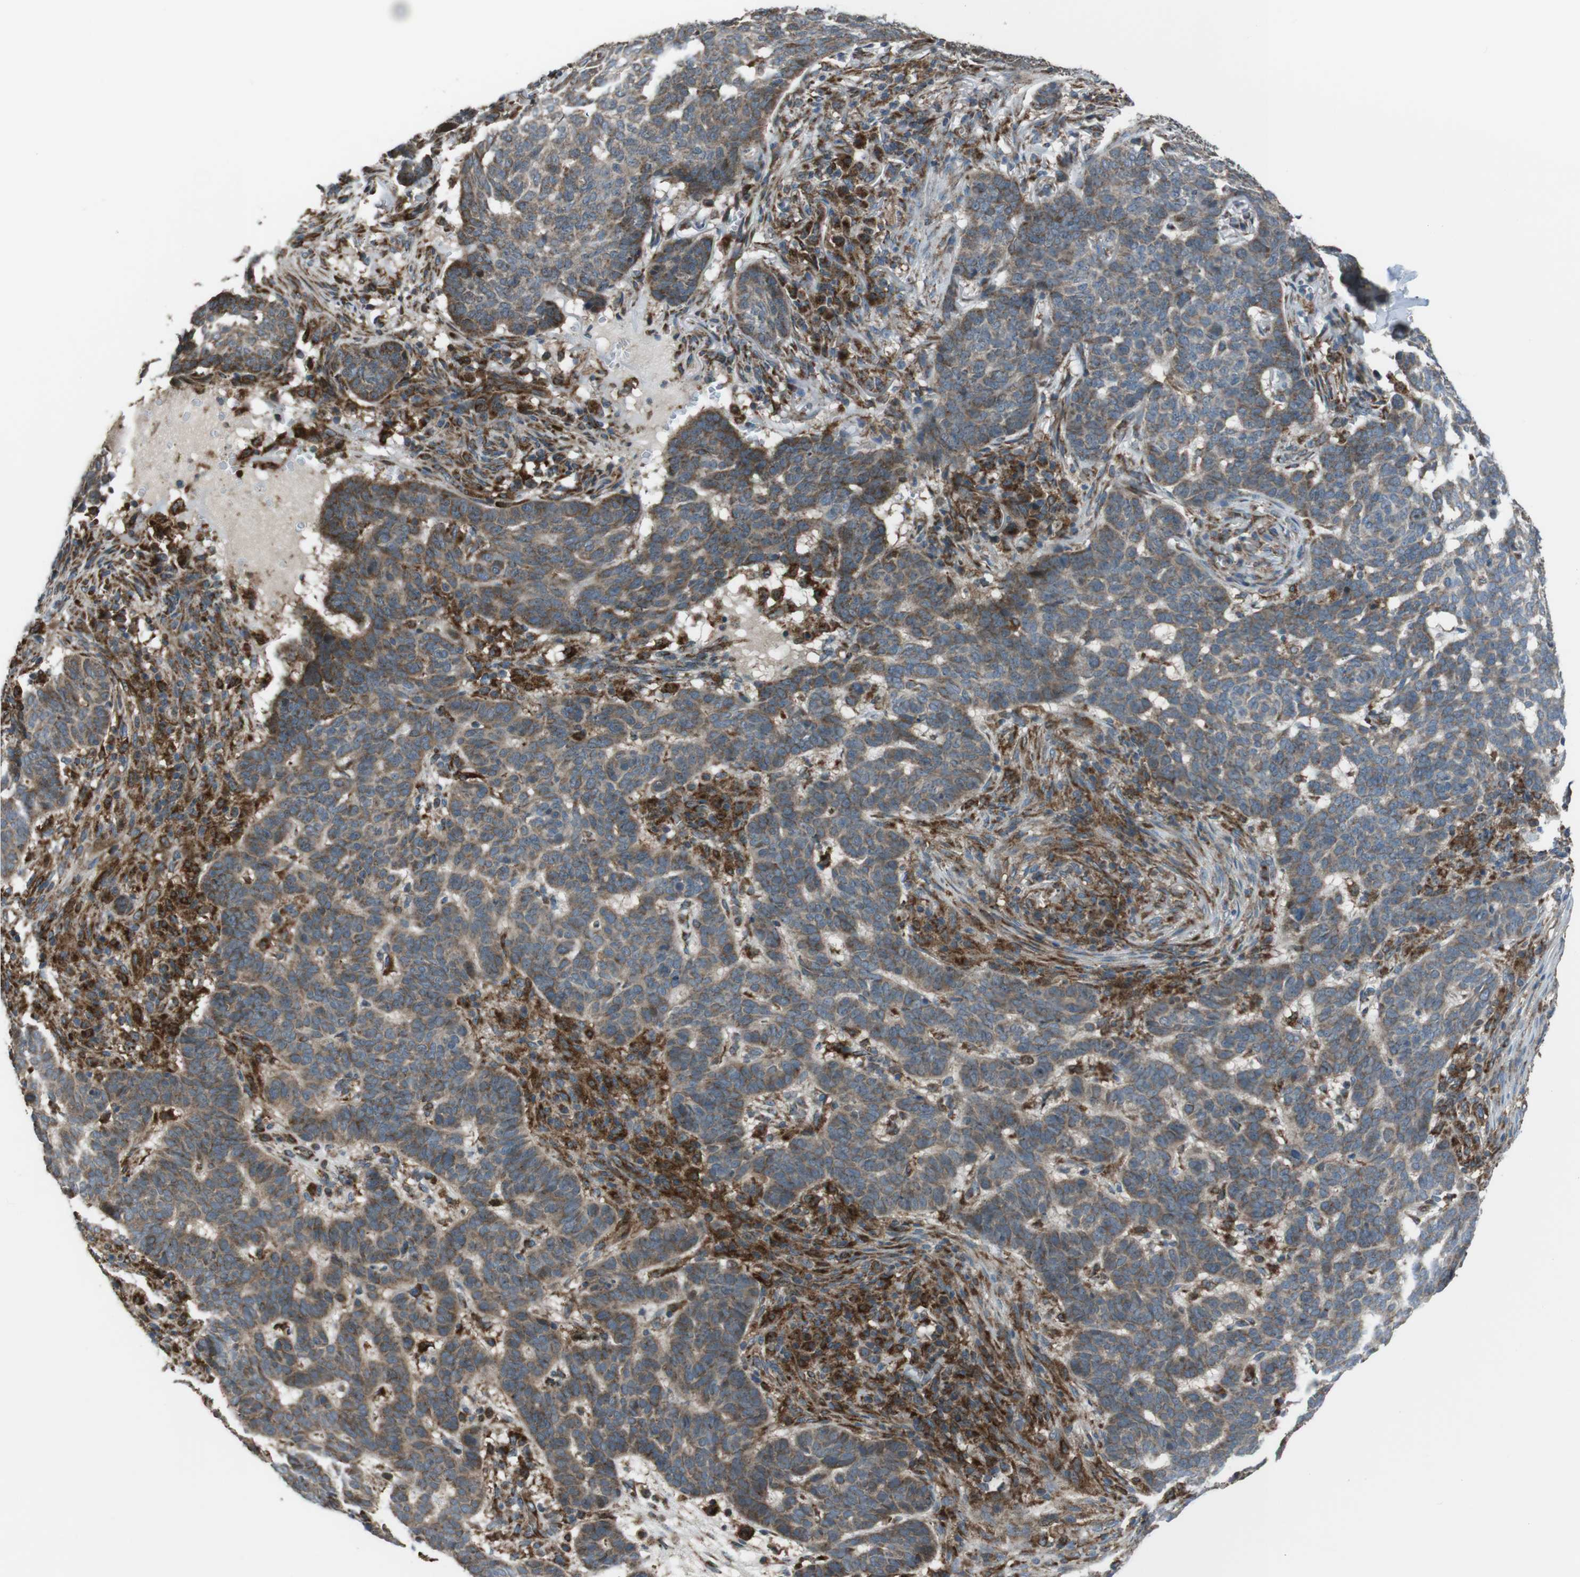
{"staining": {"intensity": "moderate", "quantity": ">75%", "location": "cytoplasmic/membranous"}, "tissue": "skin cancer", "cell_type": "Tumor cells", "image_type": "cancer", "snomed": [{"axis": "morphology", "description": "Basal cell carcinoma"}, {"axis": "topography", "description": "Skin"}], "caption": "Immunohistochemical staining of skin cancer exhibits medium levels of moderate cytoplasmic/membranous protein positivity in about >75% of tumor cells. (brown staining indicates protein expression, while blue staining denotes nuclei).", "gene": "GIMAP8", "patient": {"sex": "male", "age": 85}}